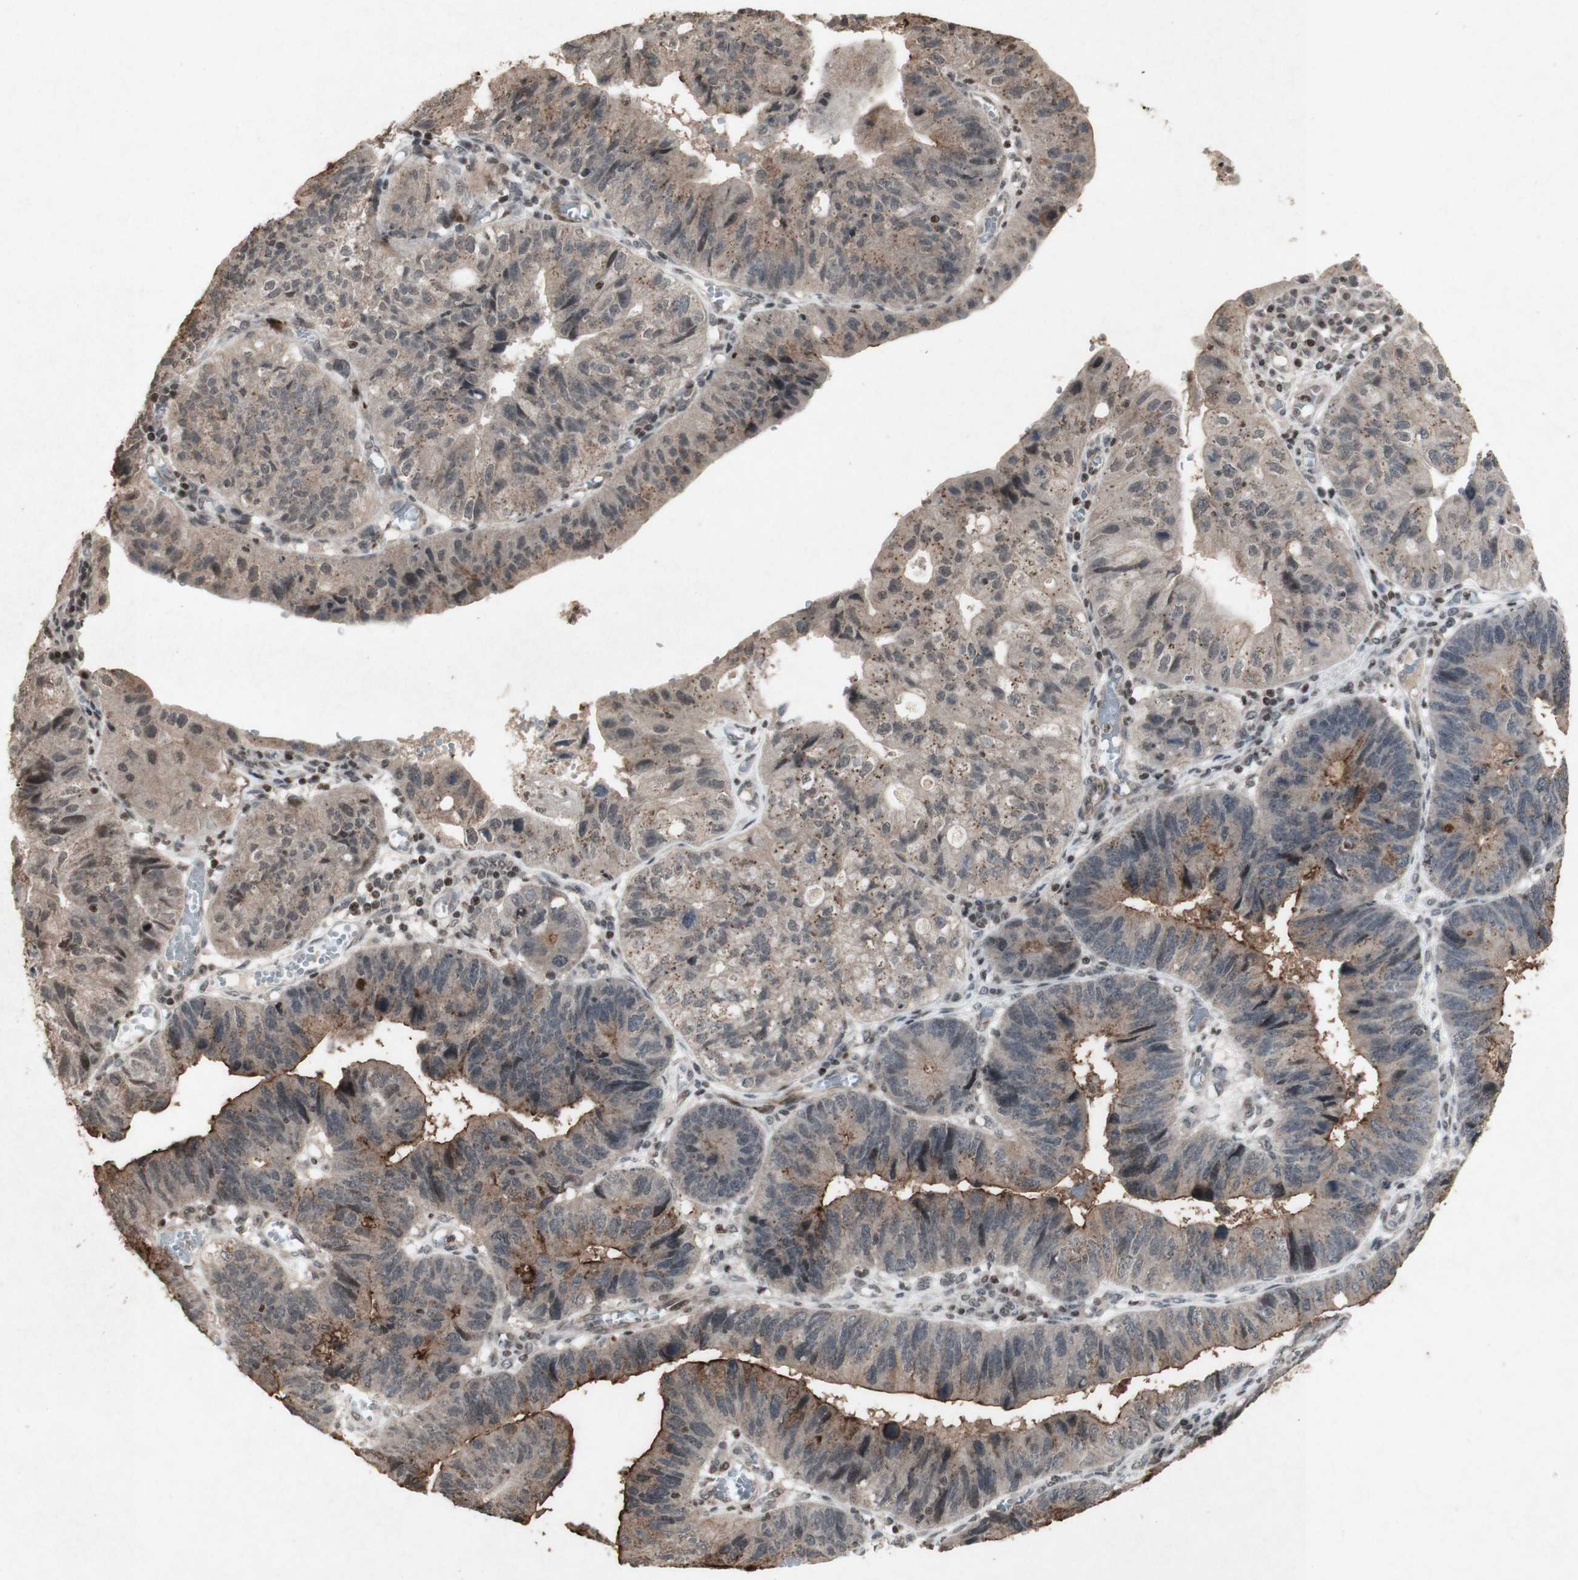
{"staining": {"intensity": "weak", "quantity": ">75%", "location": "cytoplasmic/membranous"}, "tissue": "stomach cancer", "cell_type": "Tumor cells", "image_type": "cancer", "snomed": [{"axis": "morphology", "description": "Adenocarcinoma, NOS"}, {"axis": "topography", "description": "Stomach"}], "caption": "IHC of human stomach cancer reveals low levels of weak cytoplasmic/membranous positivity in about >75% of tumor cells.", "gene": "PLXNA1", "patient": {"sex": "male", "age": 59}}